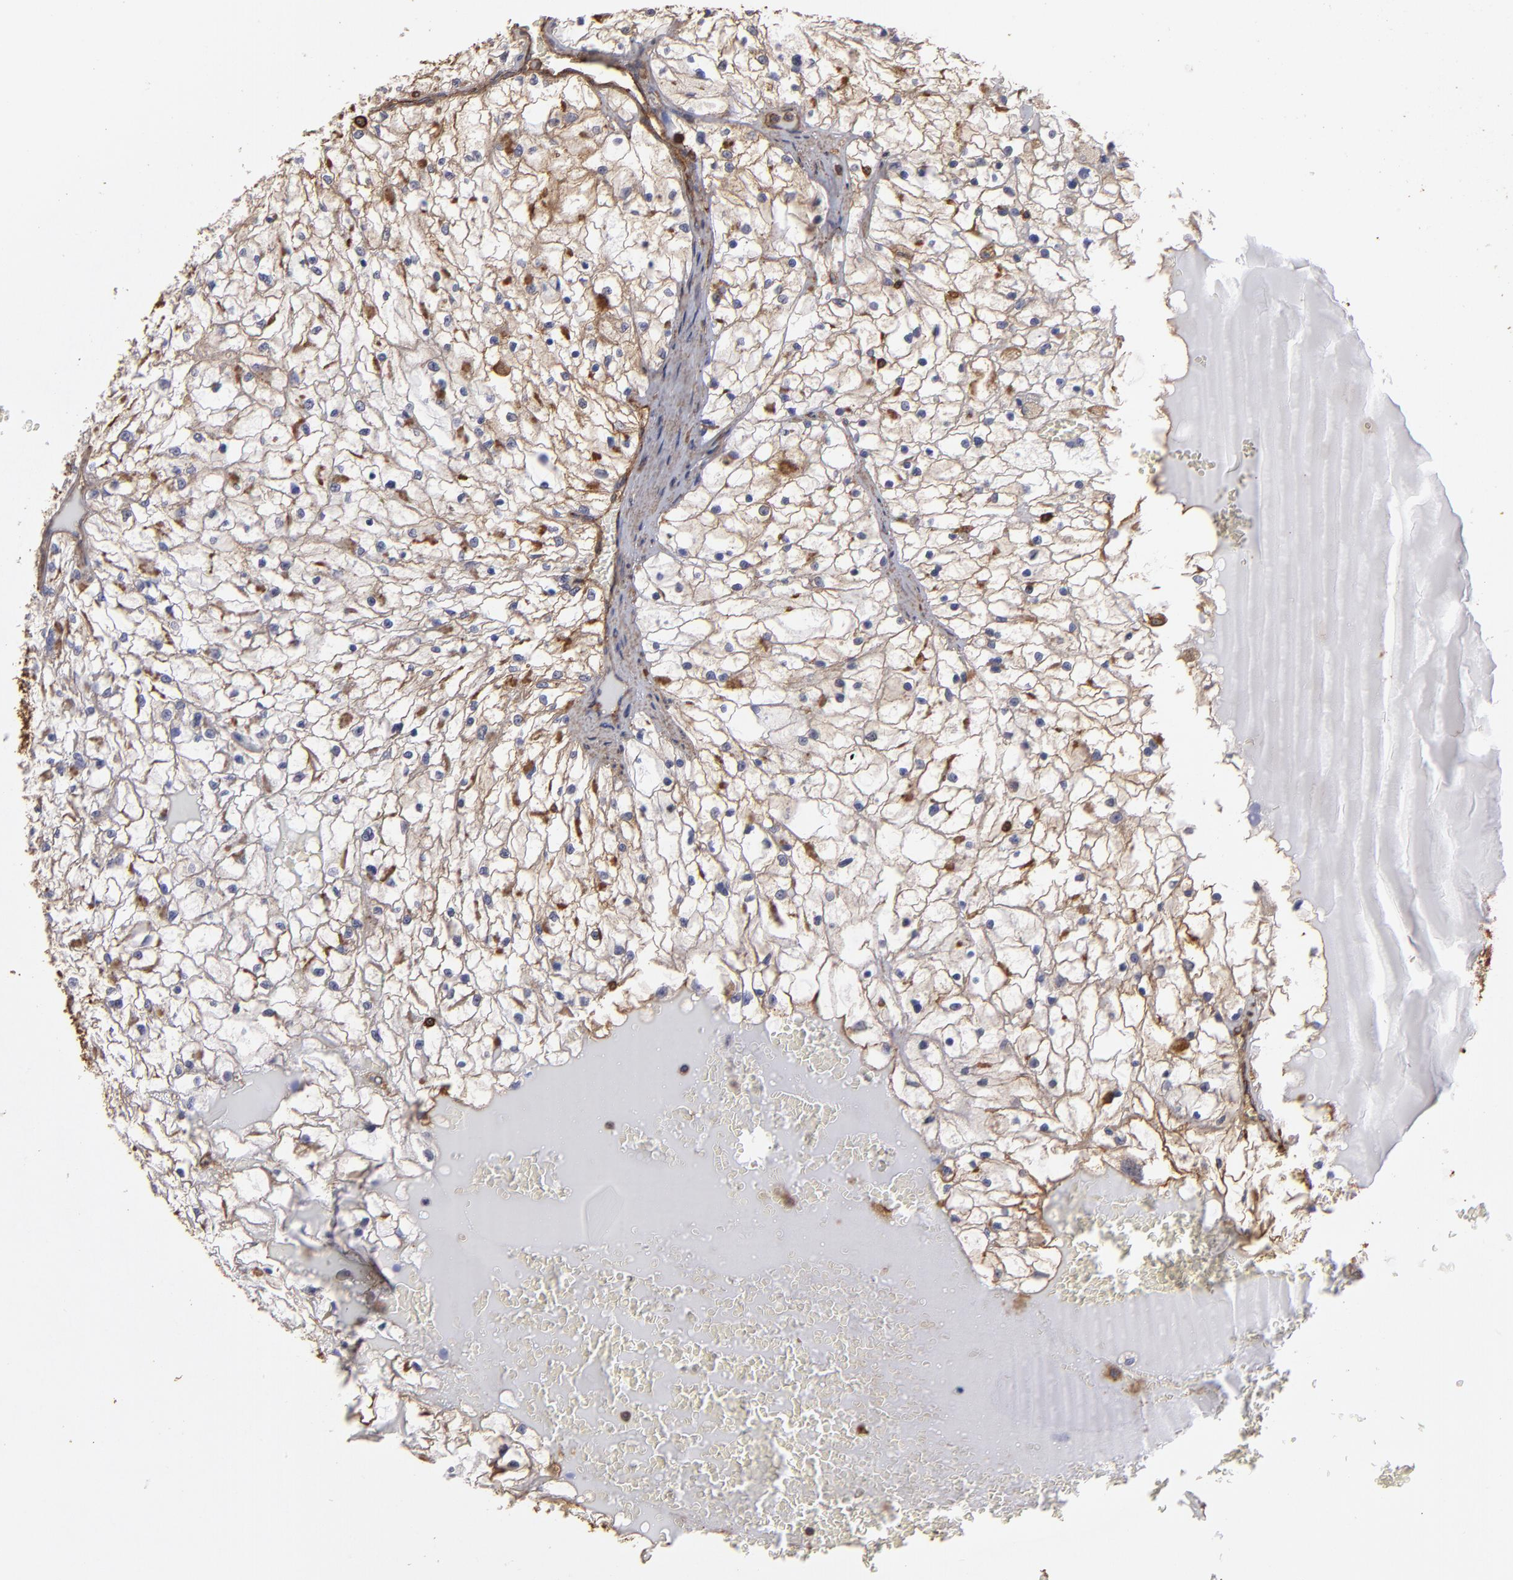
{"staining": {"intensity": "weak", "quantity": "25%-75%", "location": "cytoplasmic/membranous"}, "tissue": "renal cancer", "cell_type": "Tumor cells", "image_type": "cancer", "snomed": [{"axis": "morphology", "description": "Adenocarcinoma, NOS"}, {"axis": "topography", "description": "Kidney"}], "caption": "Renal cancer stained for a protein (brown) shows weak cytoplasmic/membranous positive positivity in about 25%-75% of tumor cells.", "gene": "ACTN4", "patient": {"sex": "male", "age": 61}}